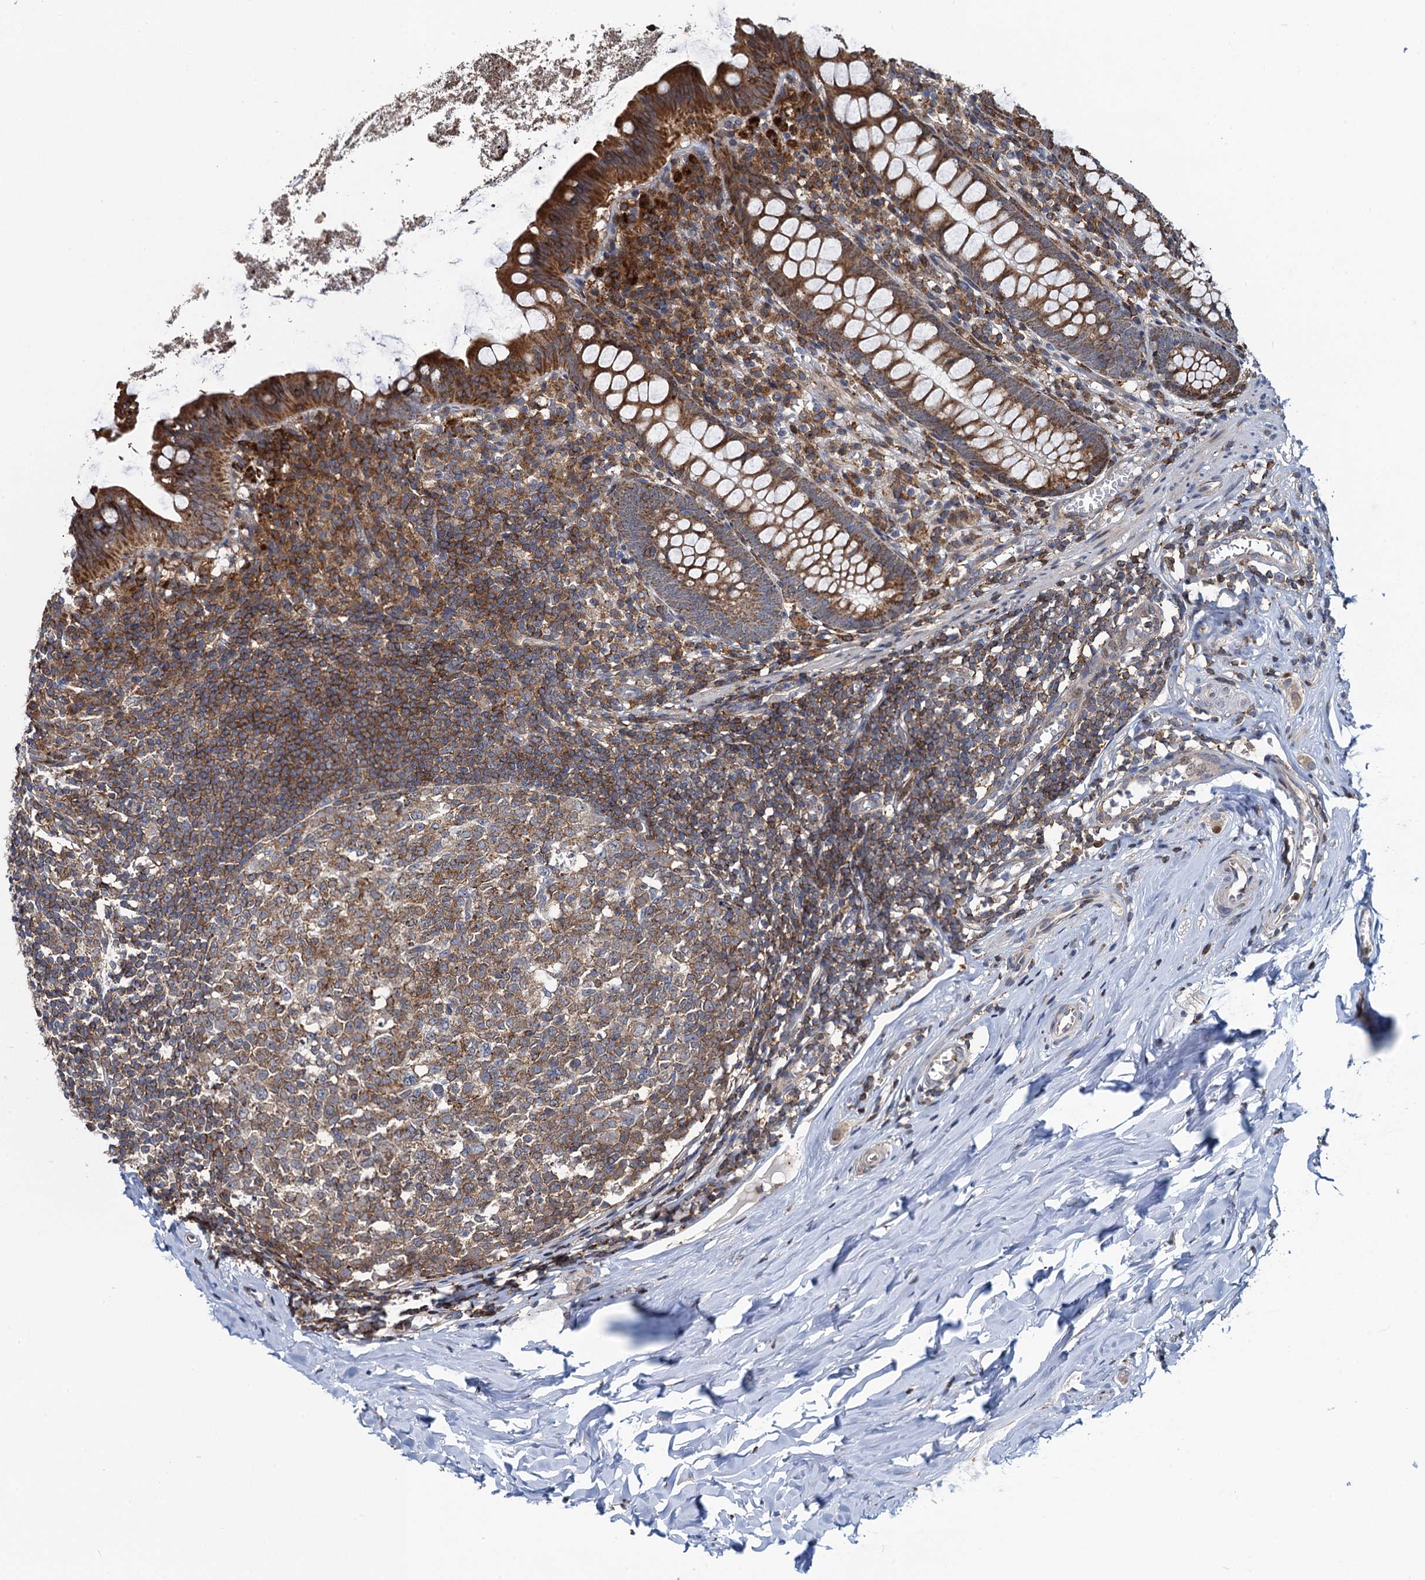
{"staining": {"intensity": "strong", "quantity": ">75%", "location": "cytoplasmic/membranous"}, "tissue": "appendix", "cell_type": "Glandular cells", "image_type": "normal", "snomed": [{"axis": "morphology", "description": "Normal tissue, NOS"}, {"axis": "topography", "description": "Appendix"}], "caption": "Immunohistochemistry photomicrograph of normal human appendix stained for a protein (brown), which shows high levels of strong cytoplasmic/membranous staining in about >75% of glandular cells.", "gene": "CCDC102A", "patient": {"sex": "female", "age": 51}}